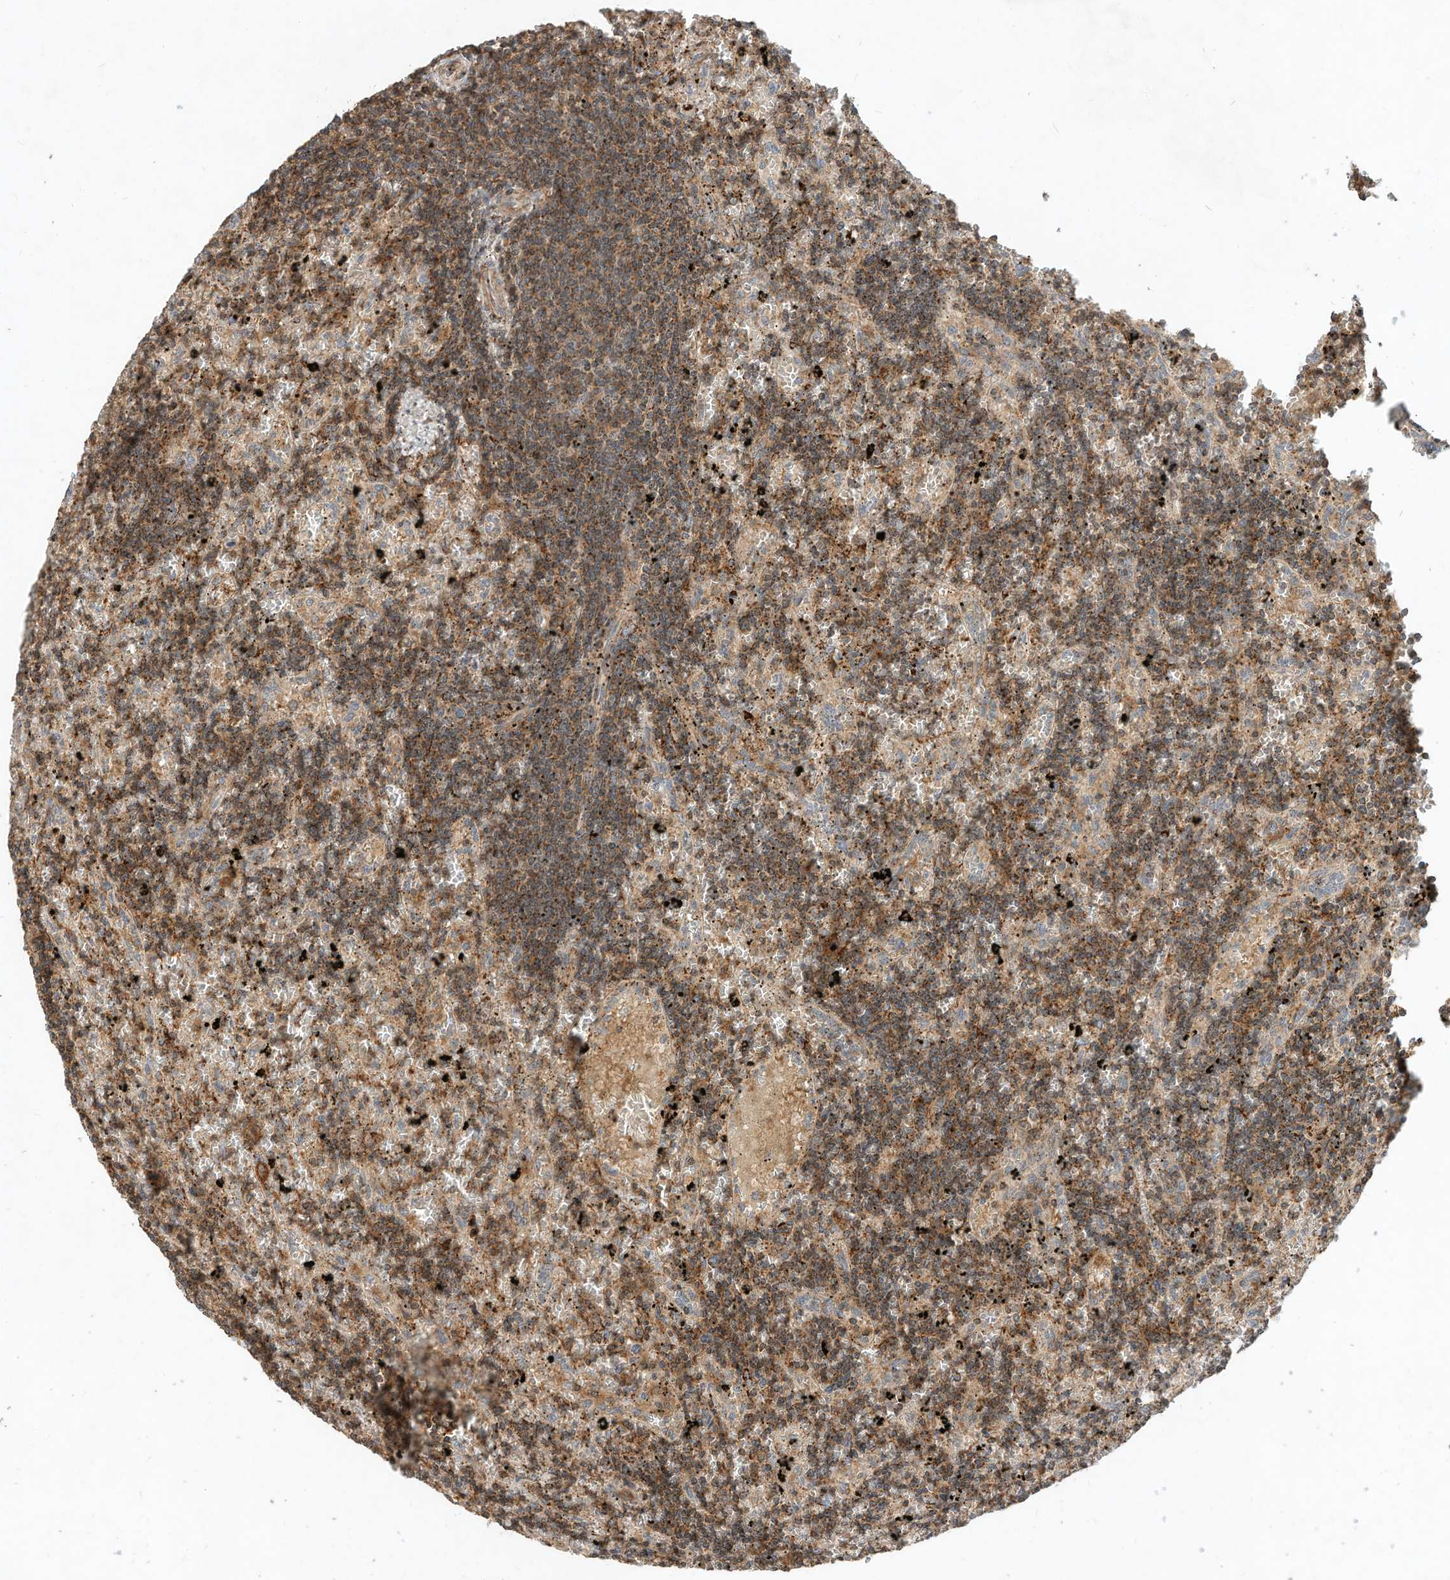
{"staining": {"intensity": "moderate", "quantity": ">75%", "location": "cytoplasmic/membranous"}, "tissue": "lymphoma", "cell_type": "Tumor cells", "image_type": "cancer", "snomed": [{"axis": "morphology", "description": "Malignant lymphoma, non-Hodgkin's type, Low grade"}, {"axis": "topography", "description": "Spleen"}], "caption": "Immunohistochemical staining of malignant lymphoma, non-Hodgkin's type (low-grade) displays medium levels of moderate cytoplasmic/membranous positivity in approximately >75% of tumor cells.", "gene": "CPAMD8", "patient": {"sex": "male", "age": 76}}